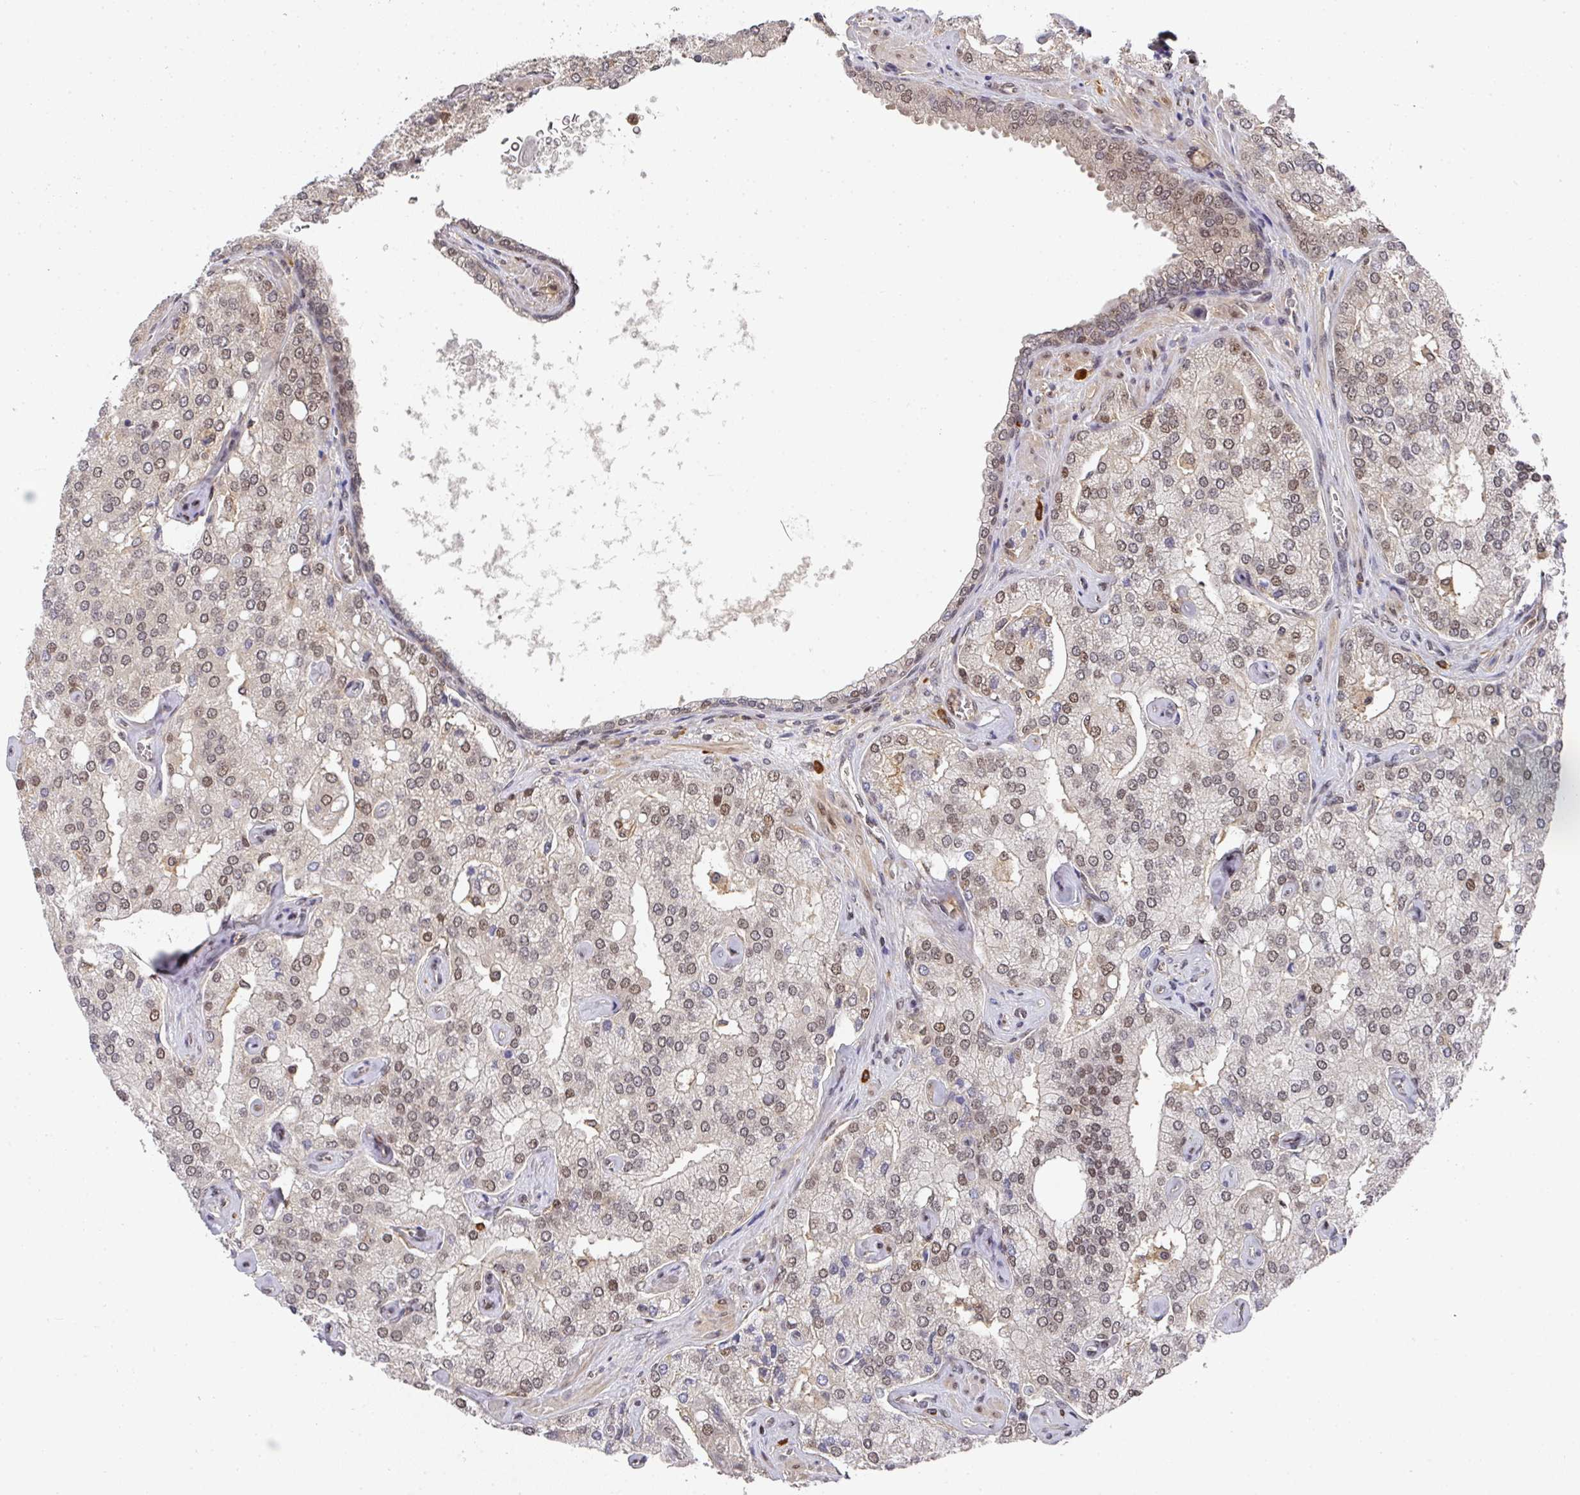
{"staining": {"intensity": "weak", "quantity": "25%-75%", "location": "nuclear"}, "tissue": "prostate cancer", "cell_type": "Tumor cells", "image_type": "cancer", "snomed": [{"axis": "morphology", "description": "Adenocarcinoma, High grade"}, {"axis": "topography", "description": "Prostate"}], "caption": "The image reveals a brown stain indicating the presence of a protein in the nuclear of tumor cells in prostate cancer.", "gene": "DIDO1", "patient": {"sex": "male", "age": 68}}